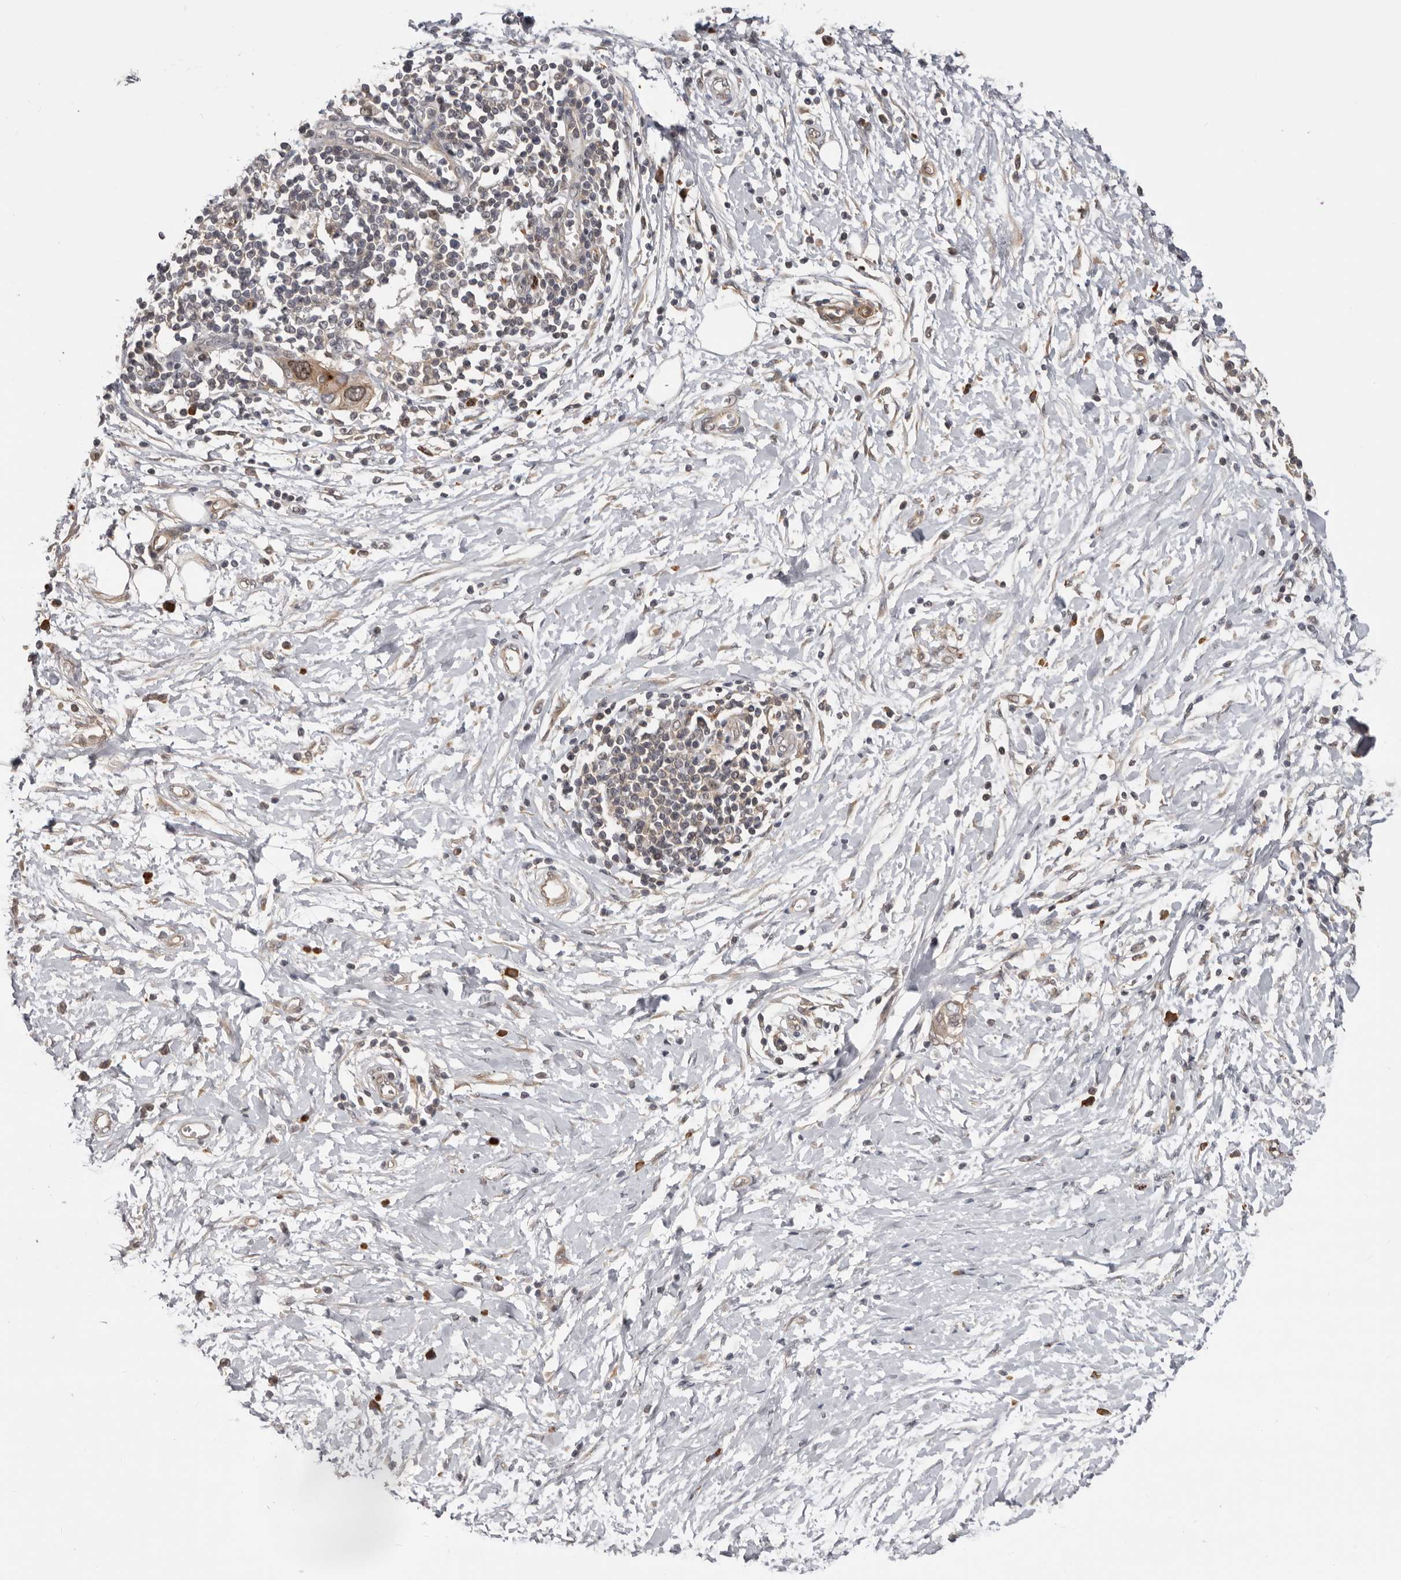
{"staining": {"intensity": "moderate", "quantity": "25%-75%", "location": "cytoplasmic/membranous,nuclear"}, "tissue": "pancreatic cancer", "cell_type": "Tumor cells", "image_type": "cancer", "snomed": [{"axis": "morphology", "description": "Normal tissue, NOS"}, {"axis": "morphology", "description": "Adenocarcinoma, NOS"}, {"axis": "topography", "description": "Pancreas"}, {"axis": "topography", "description": "Peripheral nerve tissue"}], "caption": "Immunohistochemical staining of pancreatic cancer (adenocarcinoma) reveals moderate cytoplasmic/membranous and nuclear protein staining in approximately 25%-75% of tumor cells.", "gene": "CDCA8", "patient": {"sex": "male", "age": 59}}